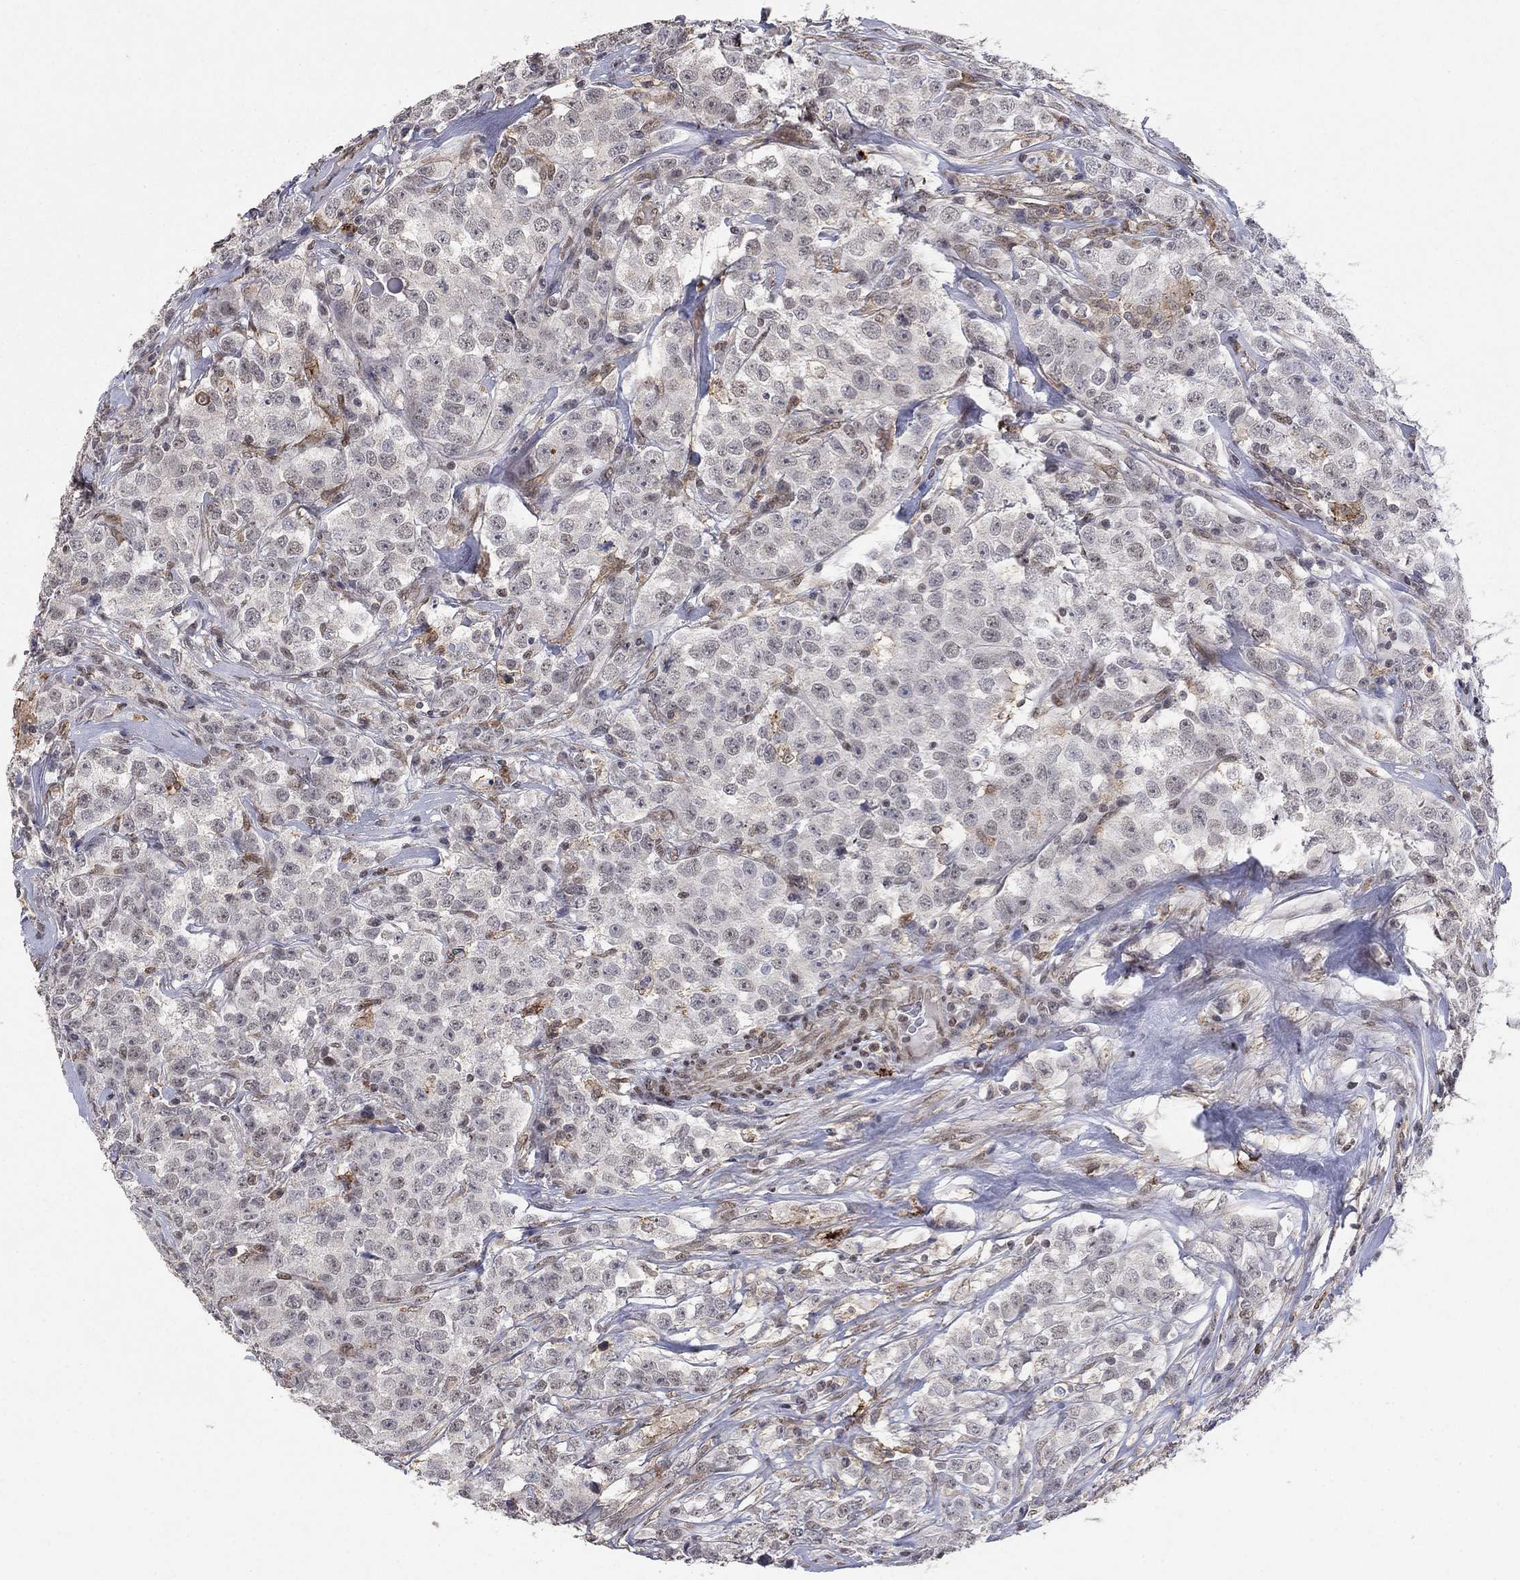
{"staining": {"intensity": "negative", "quantity": "none", "location": "none"}, "tissue": "testis cancer", "cell_type": "Tumor cells", "image_type": "cancer", "snomed": [{"axis": "morphology", "description": "Seminoma, NOS"}, {"axis": "topography", "description": "Testis"}], "caption": "Testis cancer was stained to show a protein in brown. There is no significant expression in tumor cells.", "gene": "GRIA3", "patient": {"sex": "male", "age": 59}}